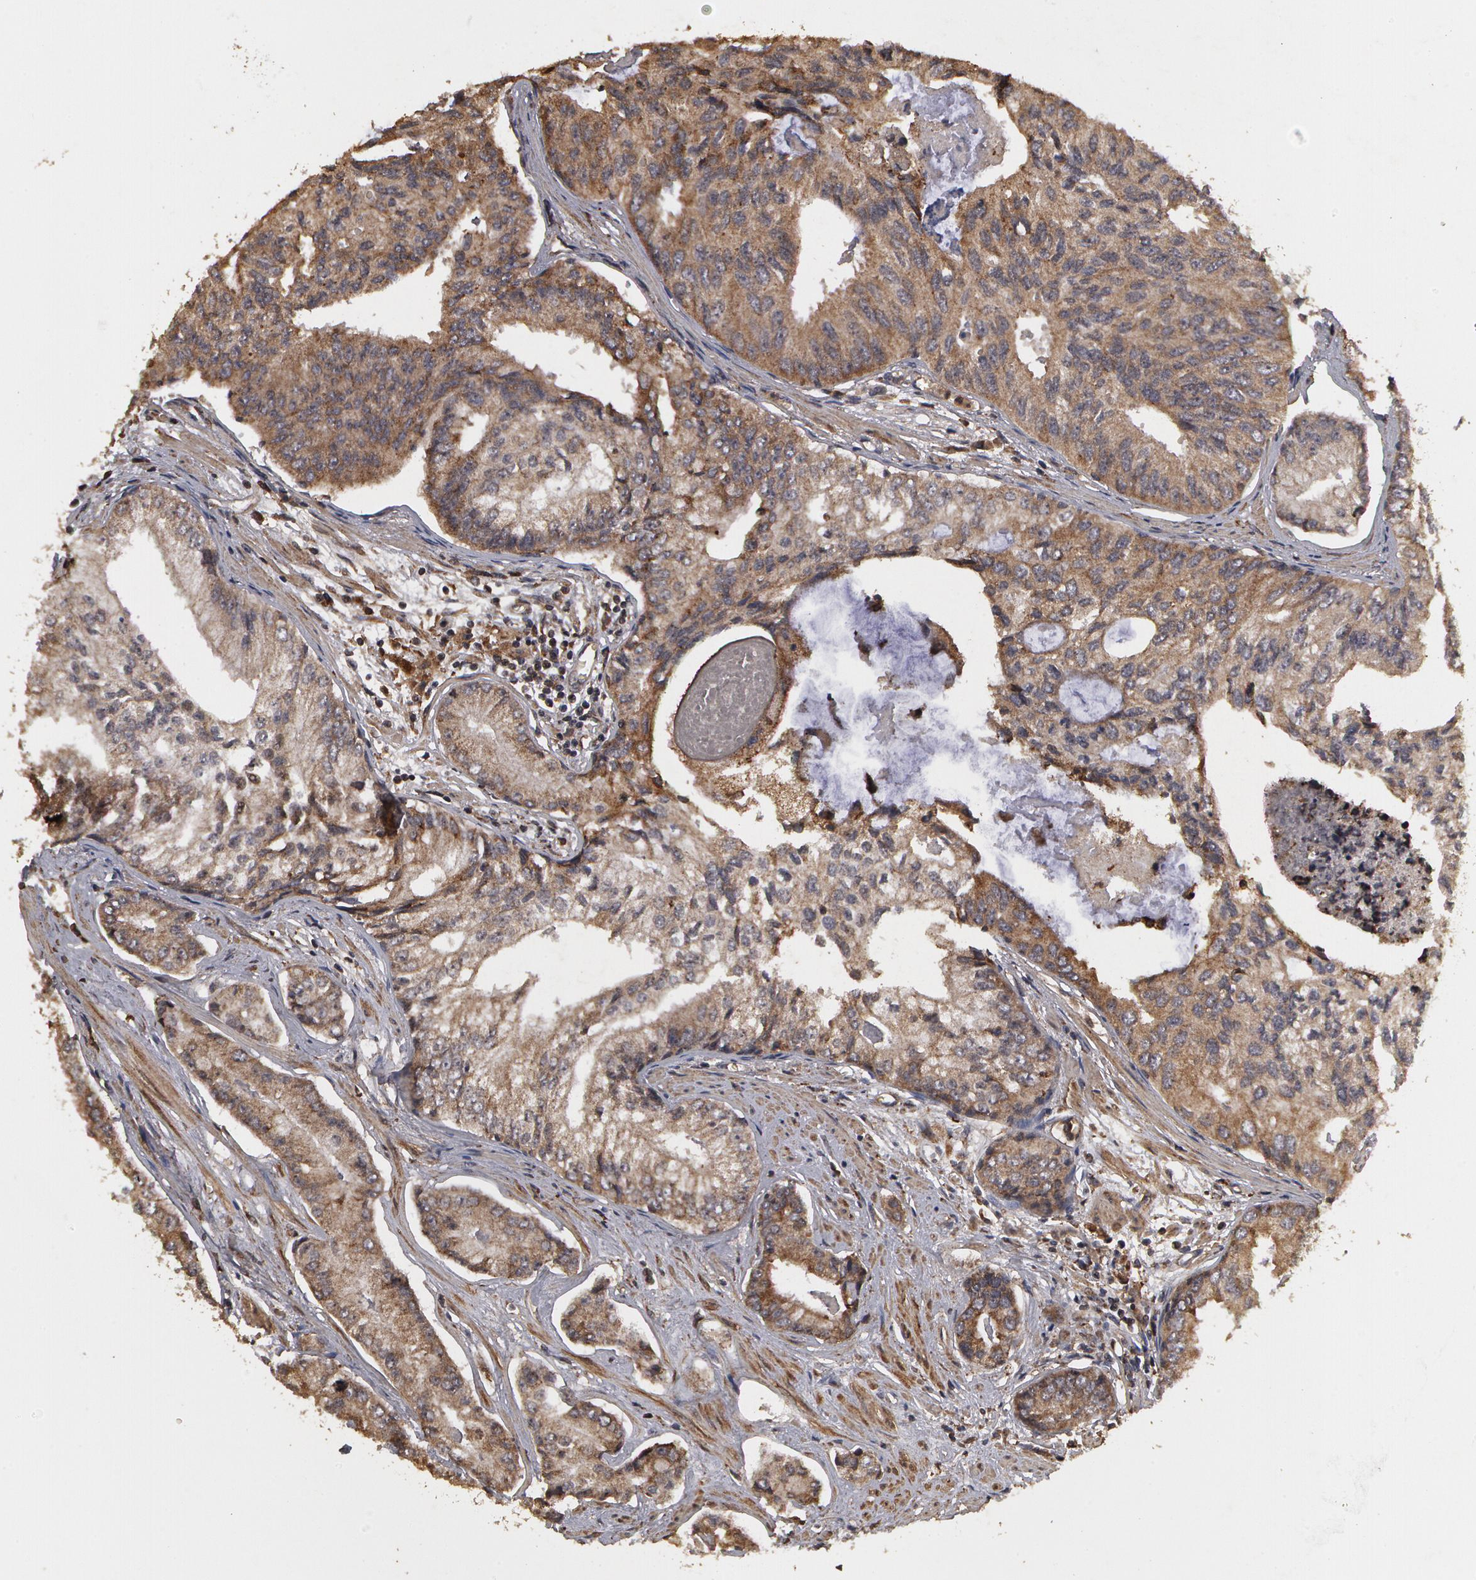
{"staining": {"intensity": "weak", "quantity": "25%-75%", "location": "cytoplasmic/membranous"}, "tissue": "prostate cancer", "cell_type": "Tumor cells", "image_type": "cancer", "snomed": [{"axis": "morphology", "description": "Adenocarcinoma, High grade"}, {"axis": "topography", "description": "Prostate"}], "caption": "Brown immunohistochemical staining in human high-grade adenocarcinoma (prostate) demonstrates weak cytoplasmic/membranous staining in about 25%-75% of tumor cells.", "gene": "CALR", "patient": {"sex": "male", "age": 56}}